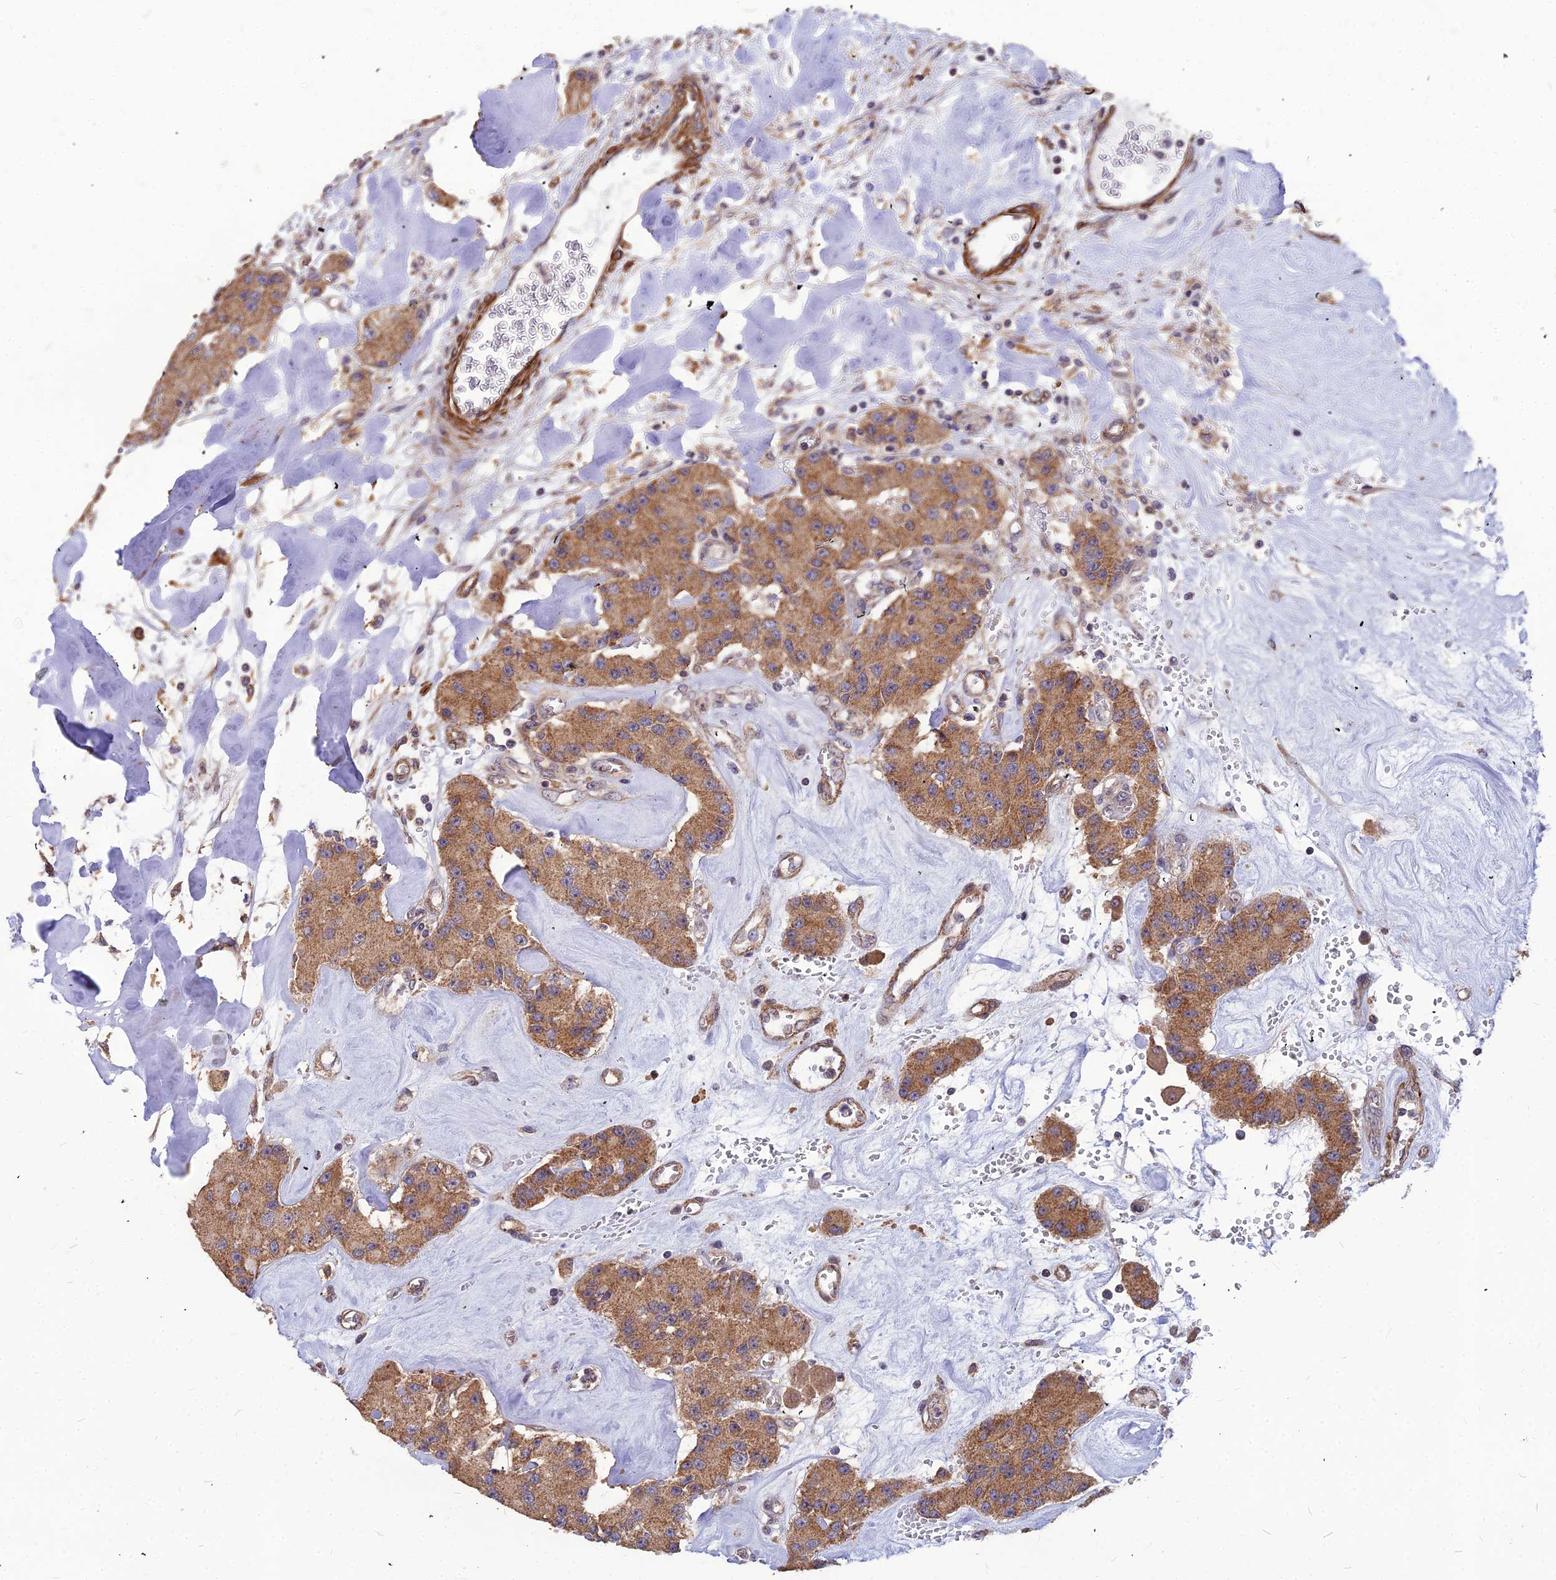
{"staining": {"intensity": "moderate", "quantity": ">75%", "location": "cytoplasmic/membranous"}, "tissue": "carcinoid", "cell_type": "Tumor cells", "image_type": "cancer", "snomed": [{"axis": "morphology", "description": "Carcinoid, malignant, NOS"}, {"axis": "topography", "description": "Pancreas"}], "caption": "An image of human malignant carcinoid stained for a protein shows moderate cytoplasmic/membranous brown staining in tumor cells. The staining is performed using DAB brown chromogen to label protein expression. The nuclei are counter-stained blue using hematoxylin.", "gene": "LEKR1", "patient": {"sex": "male", "age": 41}}